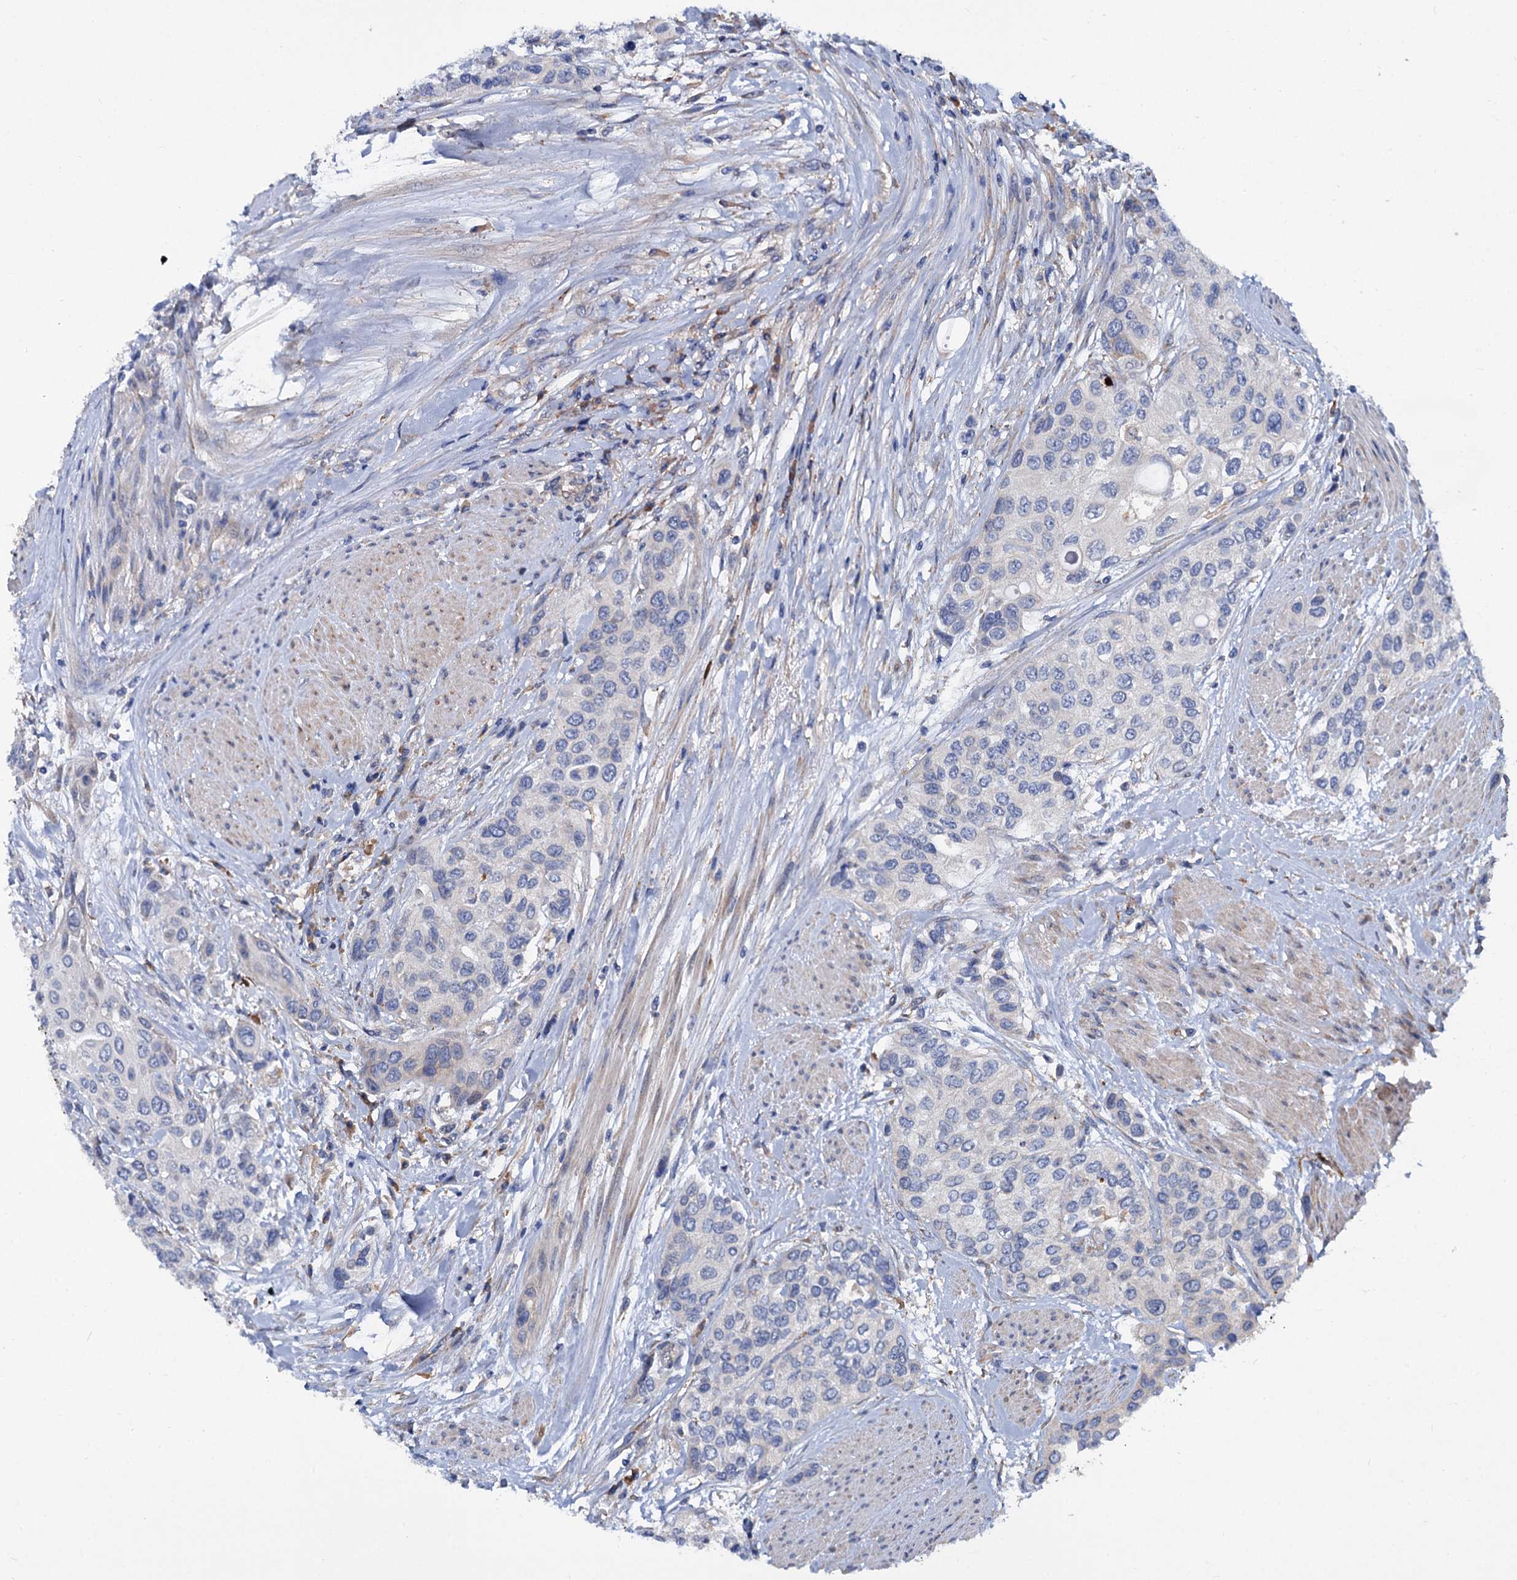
{"staining": {"intensity": "negative", "quantity": "none", "location": "none"}, "tissue": "urothelial cancer", "cell_type": "Tumor cells", "image_type": "cancer", "snomed": [{"axis": "morphology", "description": "Normal tissue, NOS"}, {"axis": "morphology", "description": "Urothelial carcinoma, High grade"}, {"axis": "topography", "description": "Vascular tissue"}, {"axis": "topography", "description": "Urinary bladder"}], "caption": "High power microscopy image of an immunohistochemistry (IHC) photomicrograph of high-grade urothelial carcinoma, revealing no significant expression in tumor cells.", "gene": "TRIM55", "patient": {"sex": "female", "age": 56}}